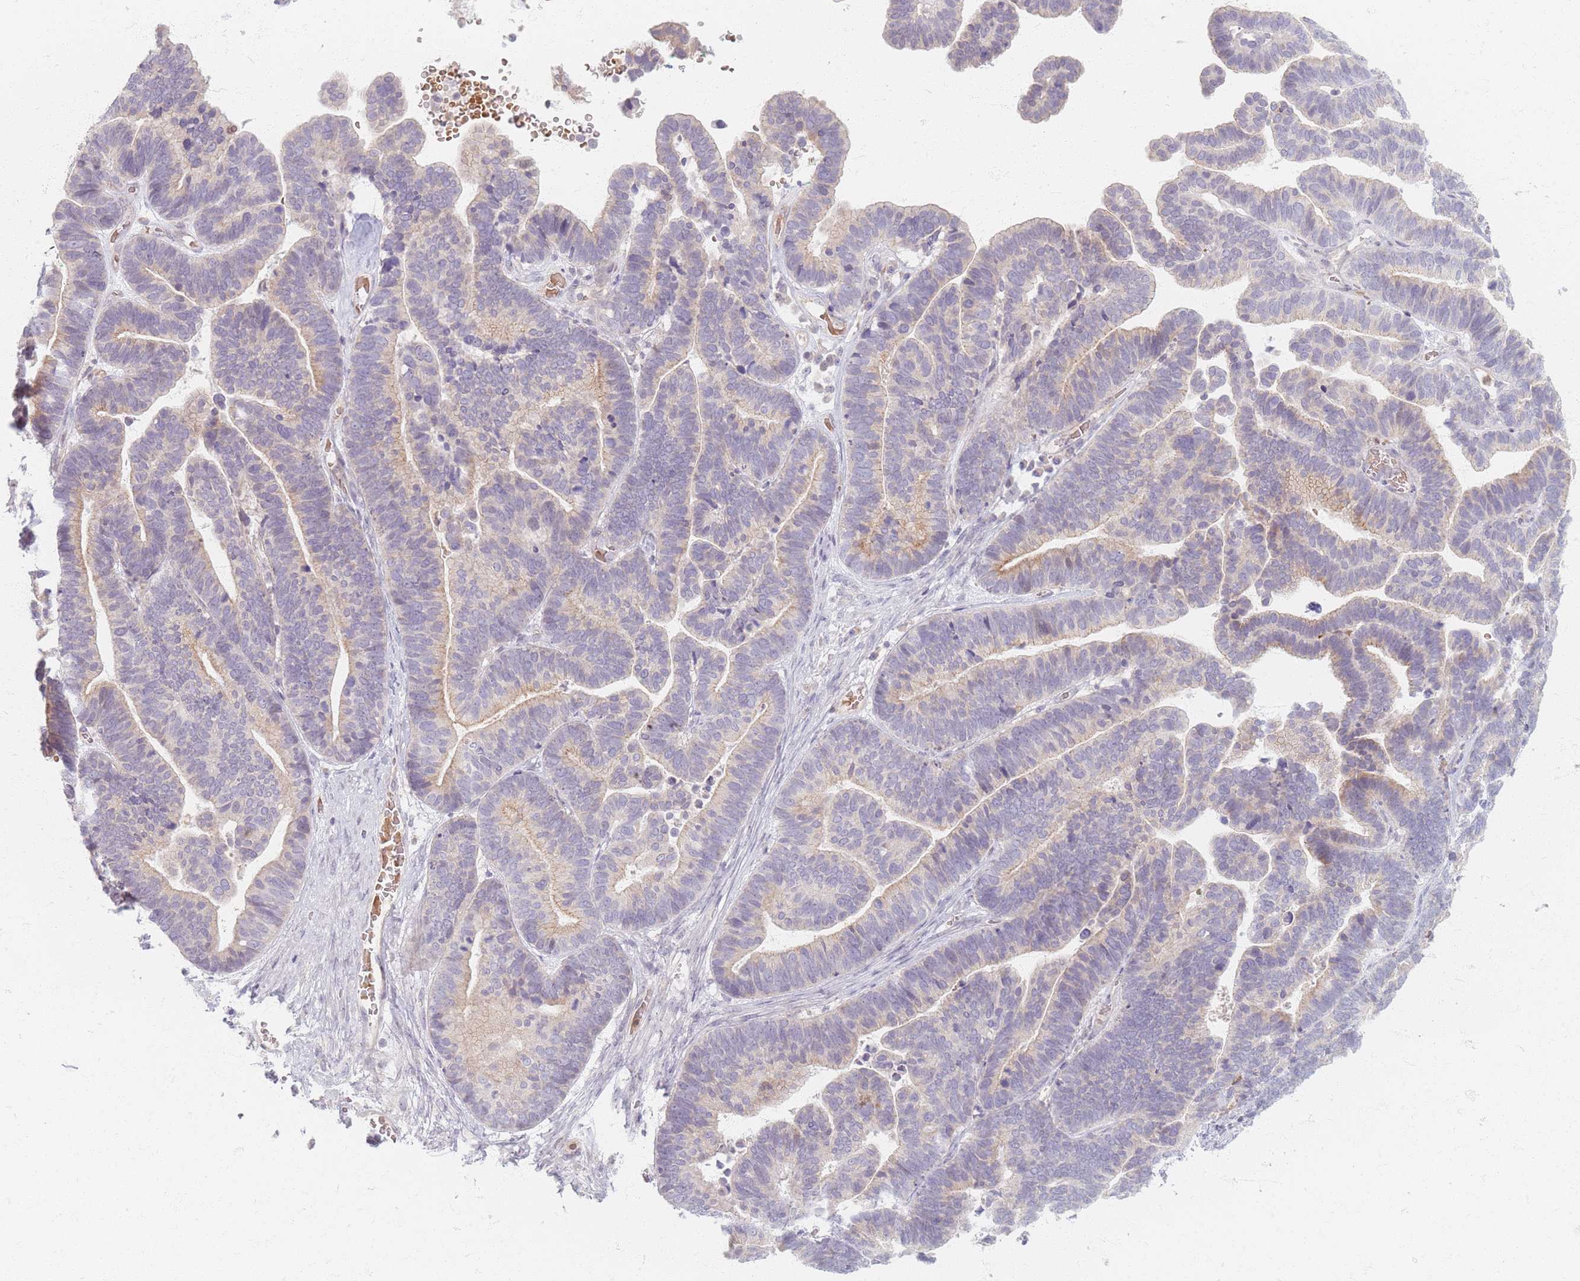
{"staining": {"intensity": "weak", "quantity": "25%-75%", "location": "cytoplasmic/membranous"}, "tissue": "ovarian cancer", "cell_type": "Tumor cells", "image_type": "cancer", "snomed": [{"axis": "morphology", "description": "Cystadenocarcinoma, serous, NOS"}, {"axis": "topography", "description": "Ovary"}], "caption": "Immunohistochemistry micrograph of neoplastic tissue: ovarian cancer (serous cystadenocarcinoma) stained using immunohistochemistry demonstrates low levels of weak protein expression localized specifically in the cytoplasmic/membranous of tumor cells, appearing as a cytoplasmic/membranous brown color.", "gene": "CHCHD7", "patient": {"sex": "female", "age": 56}}